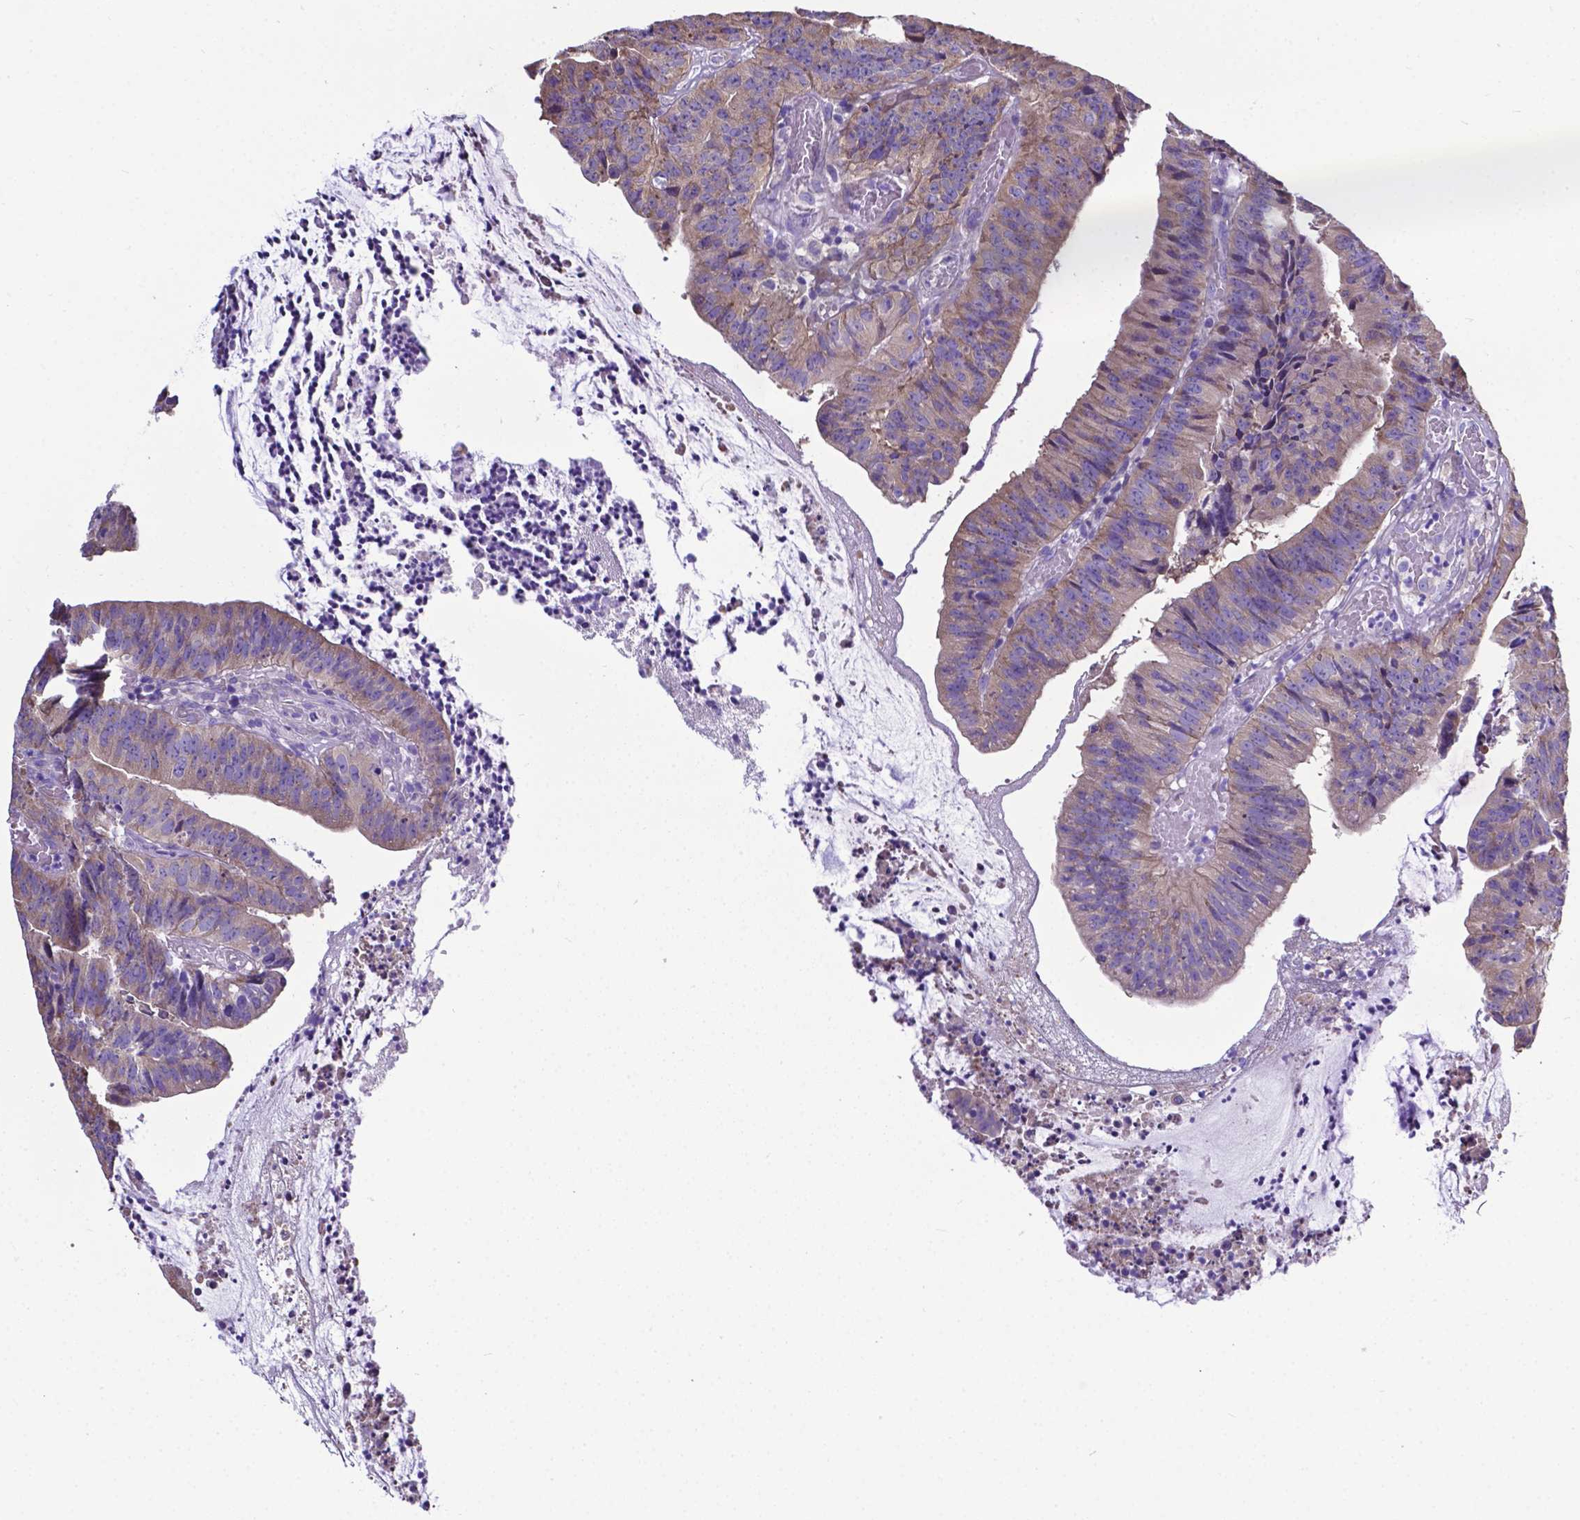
{"staining": {"intensity": "moderate", "quantity": ">75%", "location": "cytoplasmic/membranous"}, "tissue": "colorectal cancer", "cell_type": "Tumor cells", "image_type": "cancer", "snomed": [{"axis": "morphology", "description": "Adenocarcinoma, NOS"}, {"axis": "topography", "description": "Colon"}], "caption": "Protein expression analysis of human colorectal adenocarcinoma reveals moderate cytoplasmic/membranous expression in about >75% of tumor cells.", "gene": "RPL6", "patient": {"sex": "female", "age": 78}}